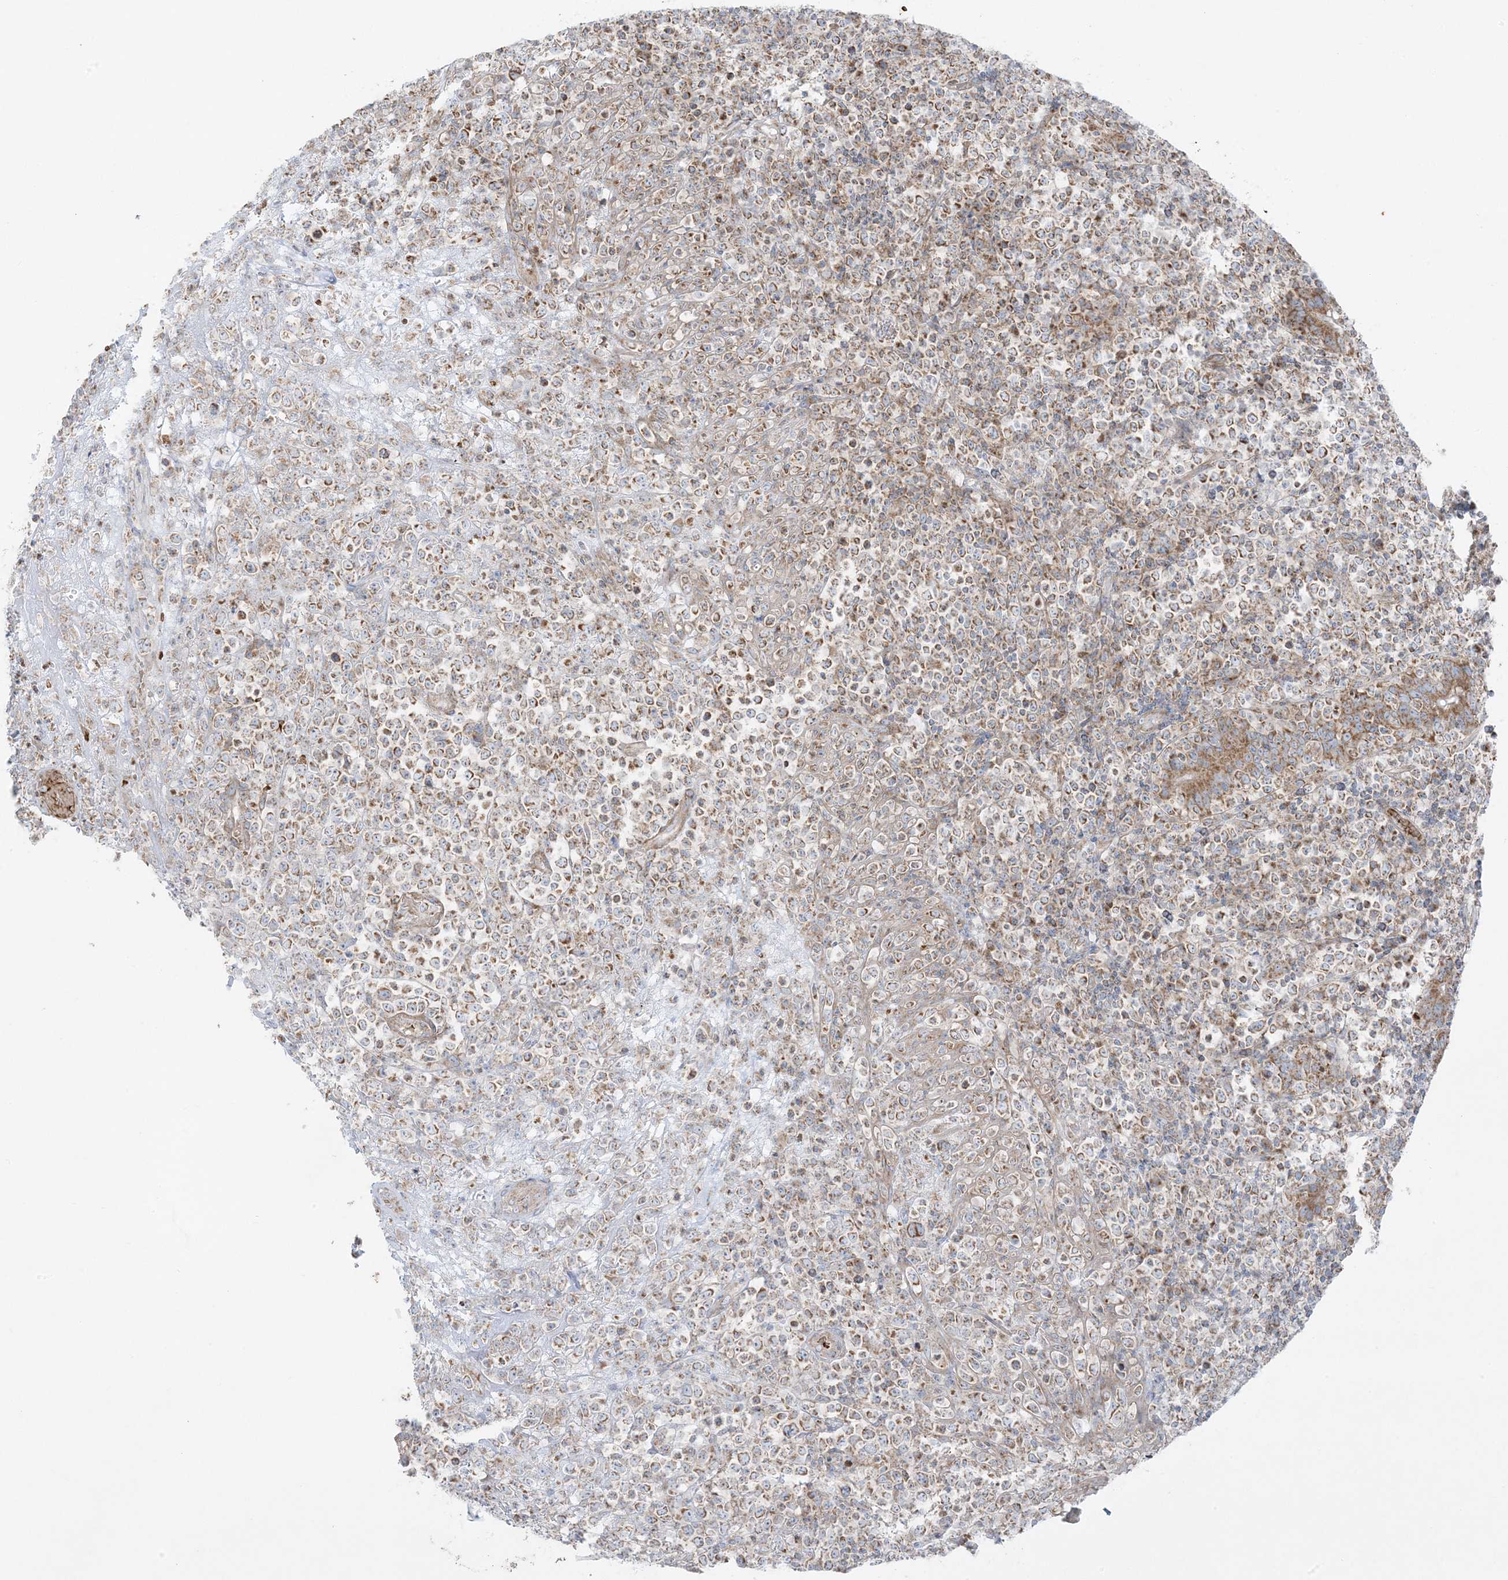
{"staining": {"intensity": "moderate", "quantity": "25%-75%", "location": "cytoplasmic/membranous"}, "tissue": "lymphoma", "cell_type": "Tumor cells", "image_type": "cancer", "snomed": [{"axis": "morphology", "description": "Malignant lymphoma, non-Hodgkin's type, High grade"}, {"axis": "topography", "description": "Colon"}], "caption": "High-magnification brightfield microscopy of malignant lymphoma, non-Hodgkin's type (high-grade) stained with DAB (brown) and counterstained with hematoxylin (blue). tumor cells exhibit moderate cytoplasmic/membranous staining is appreciated in about25%-75% of cells.", "gene": "PIK3R4", "patient": {"sex": "female", "age": 53}}